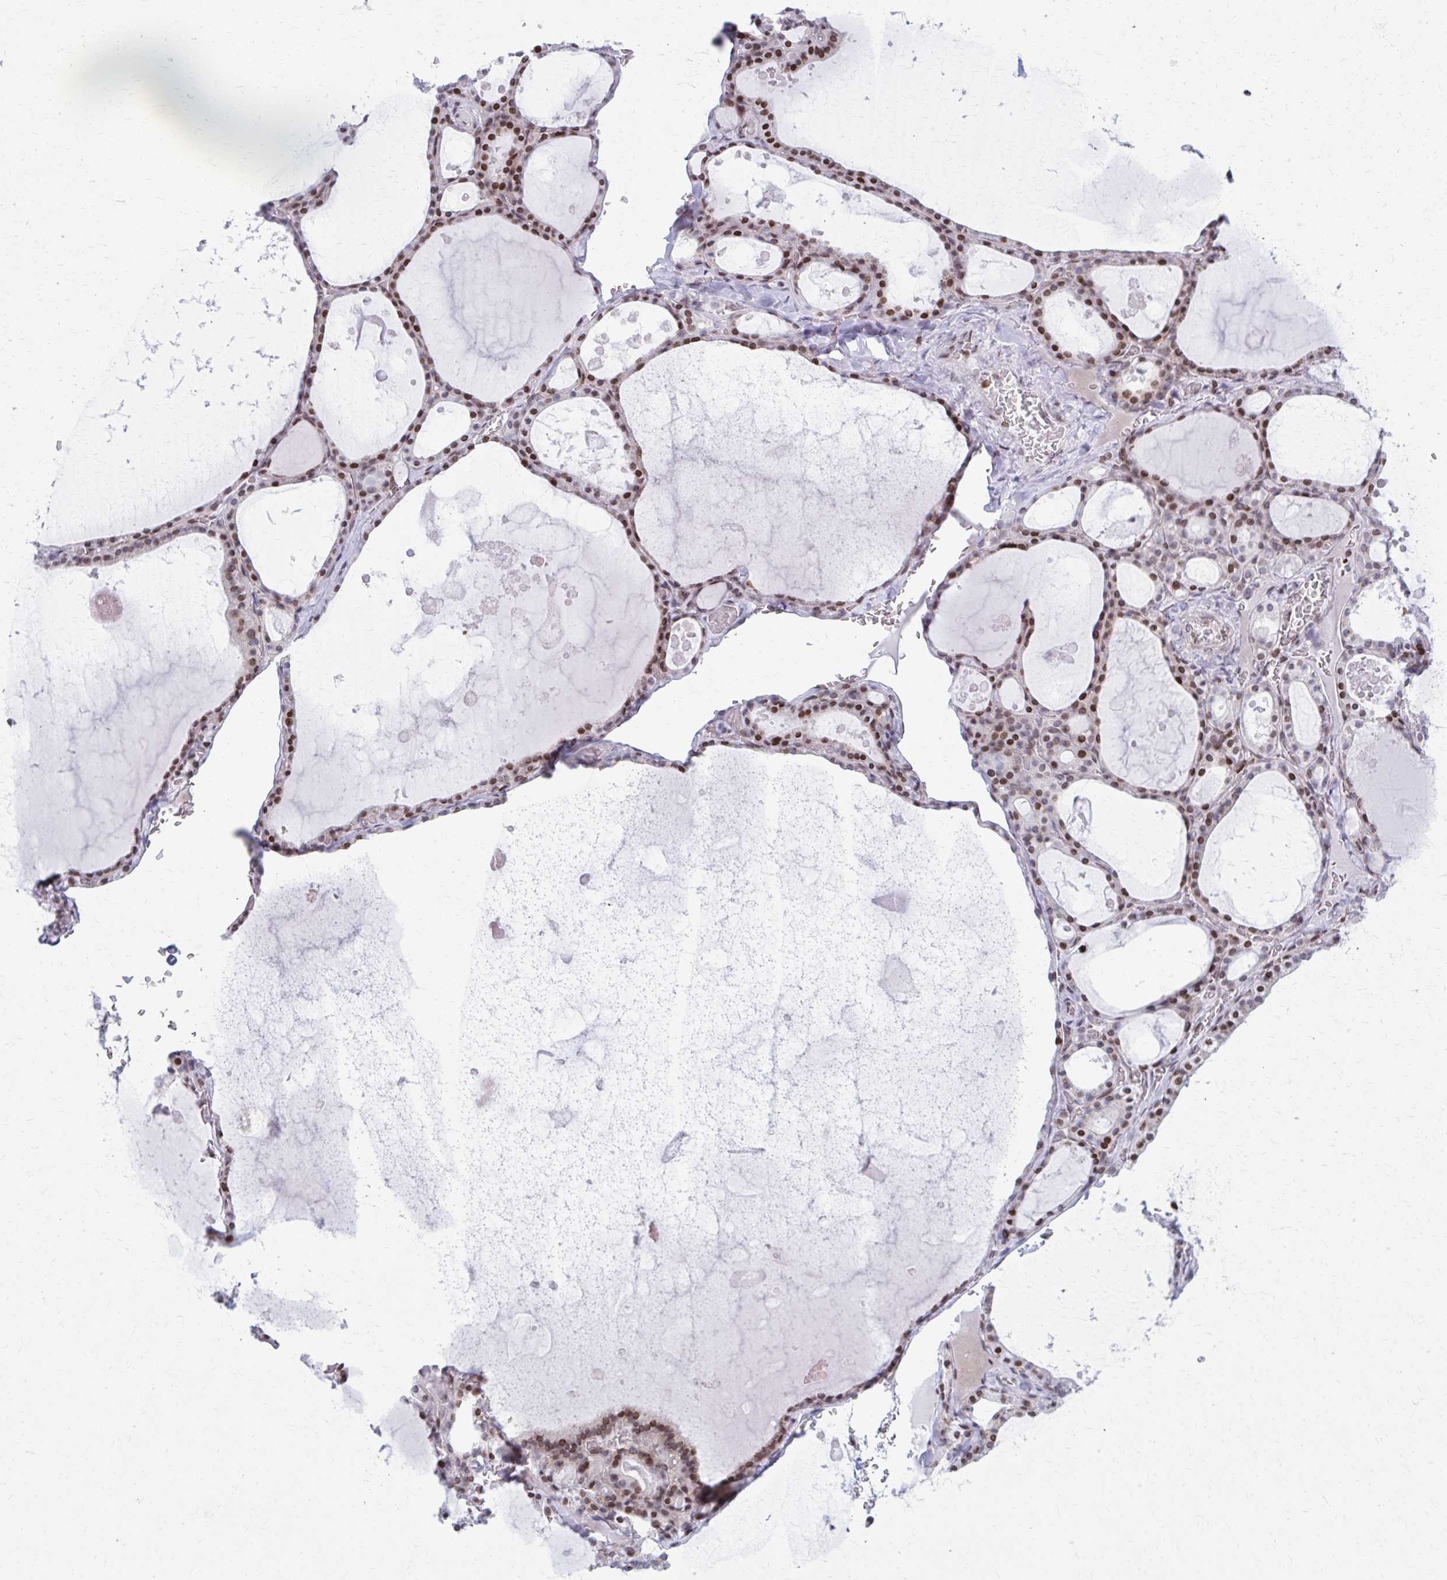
{"staining": {"intensity": "moderate", "quantity": ">75%", "location": "nuclear"}, "tissue": "thyroid gland", "cell_type": "Glandular cells", "image_type": "normal", "snomed": [{"axis": "morphology", "description": "Normal tissue, NOS"}, {"axis": "topography", "description": "Thyroid gland"}], "caption": "This histopathology image displays benign thyroid gland stained with immunohistochemistry (IHC) to label a protein in brown. The nuclear of glandular cells show moderate positivity for the protein. Nuclei are counter-stained blue.", "gene": "AP5M1", "patient": {"sex": "male", "age": 56}}